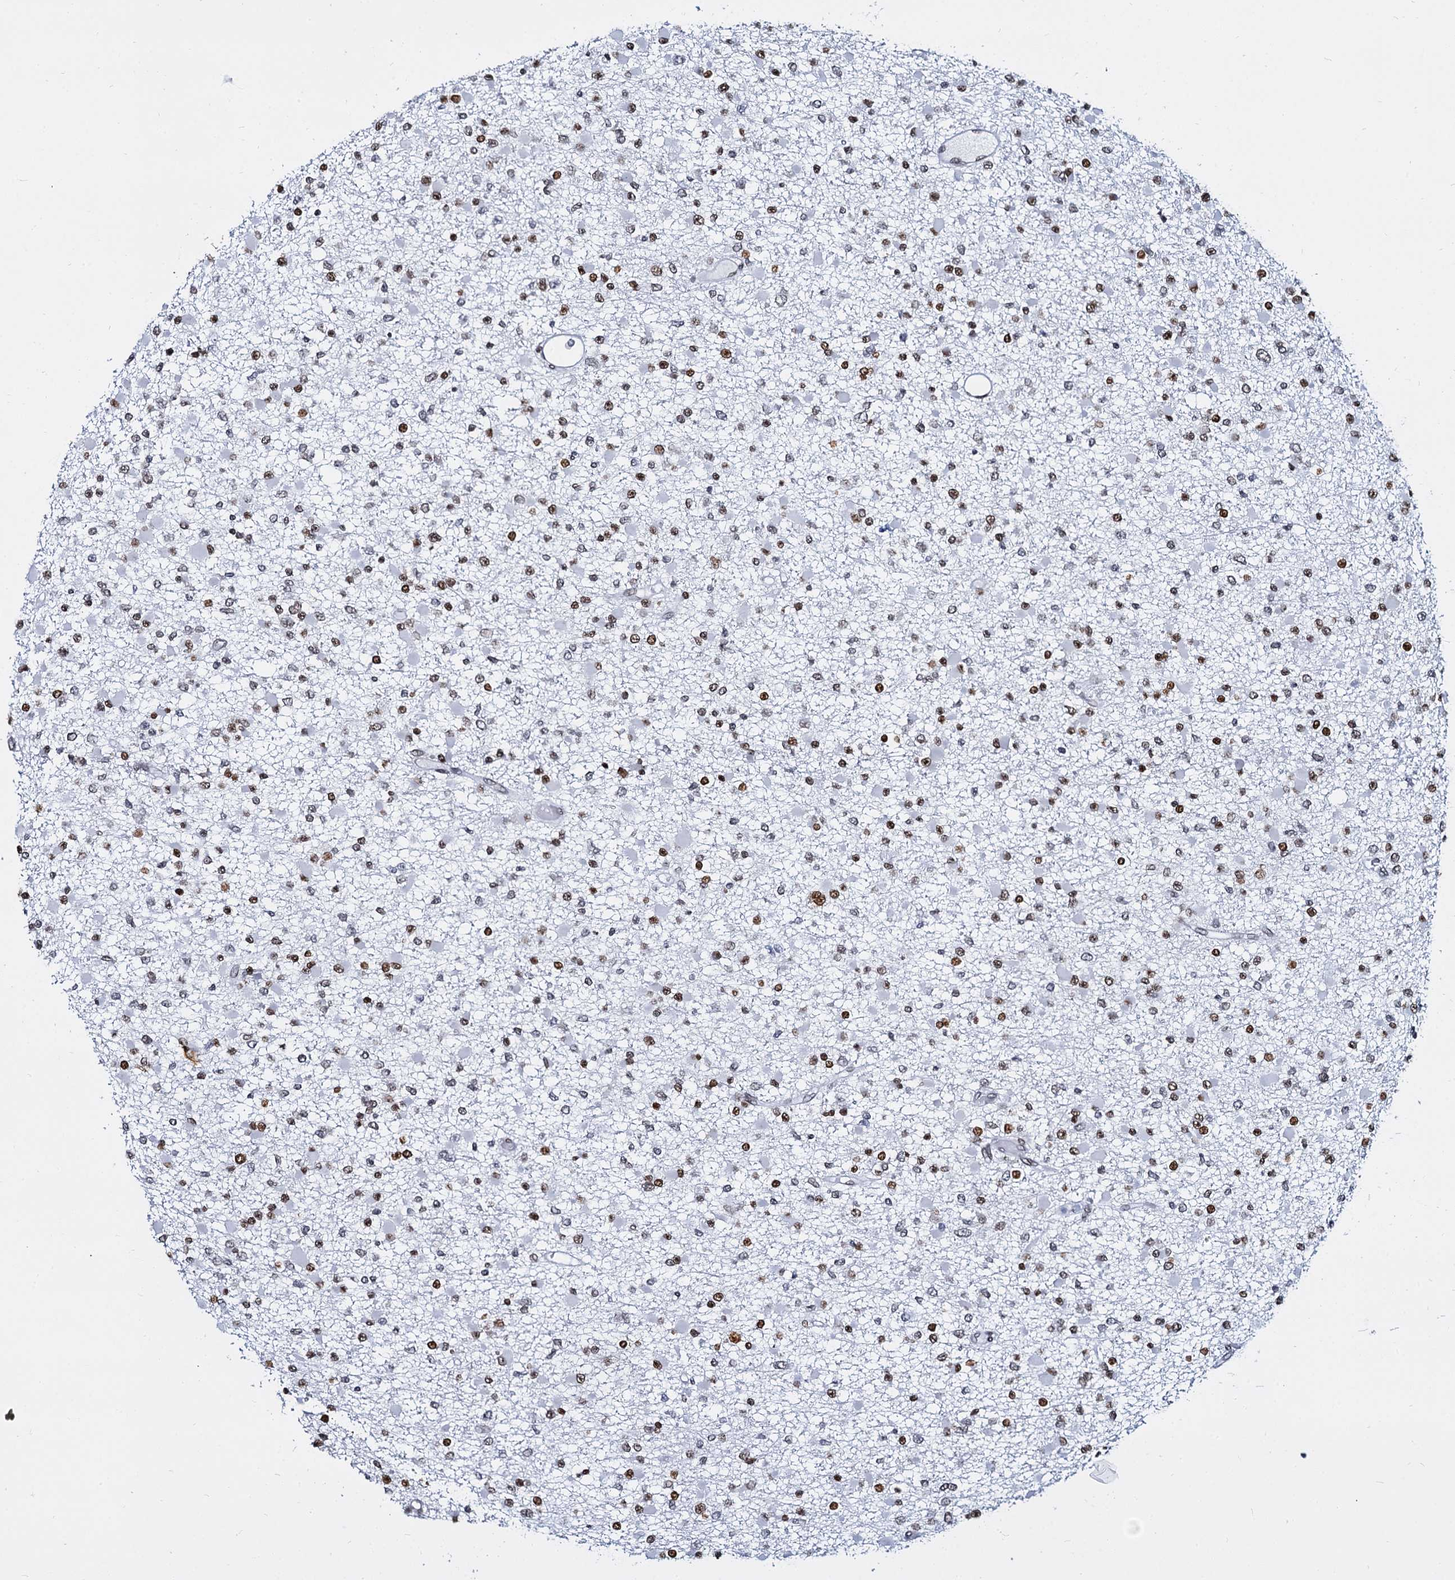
{"staining": {"intensity": "moderate", "quantity": "25%-75%", "location": "nuclear"}, "tissue": "glioma", "cell_type": "Tumor cells", "image_type": "cancer", "snomed": [{"axis": "morphology", "description": "Glioma, malignant, Low grade"}, {"axis": "topography", "description": "Brain"}], "caption": "Low-grade glioma (malignant) was stained to show a protein in brown. There is medium levels of moderate nuclear staining in about 25%-75% of tumor cells. Immunohistochemistry stains the protein of interest in brown and the nuclei are stained blue.", "gene": "CMAS", "patient": {"sex": "female", "age": 22}}